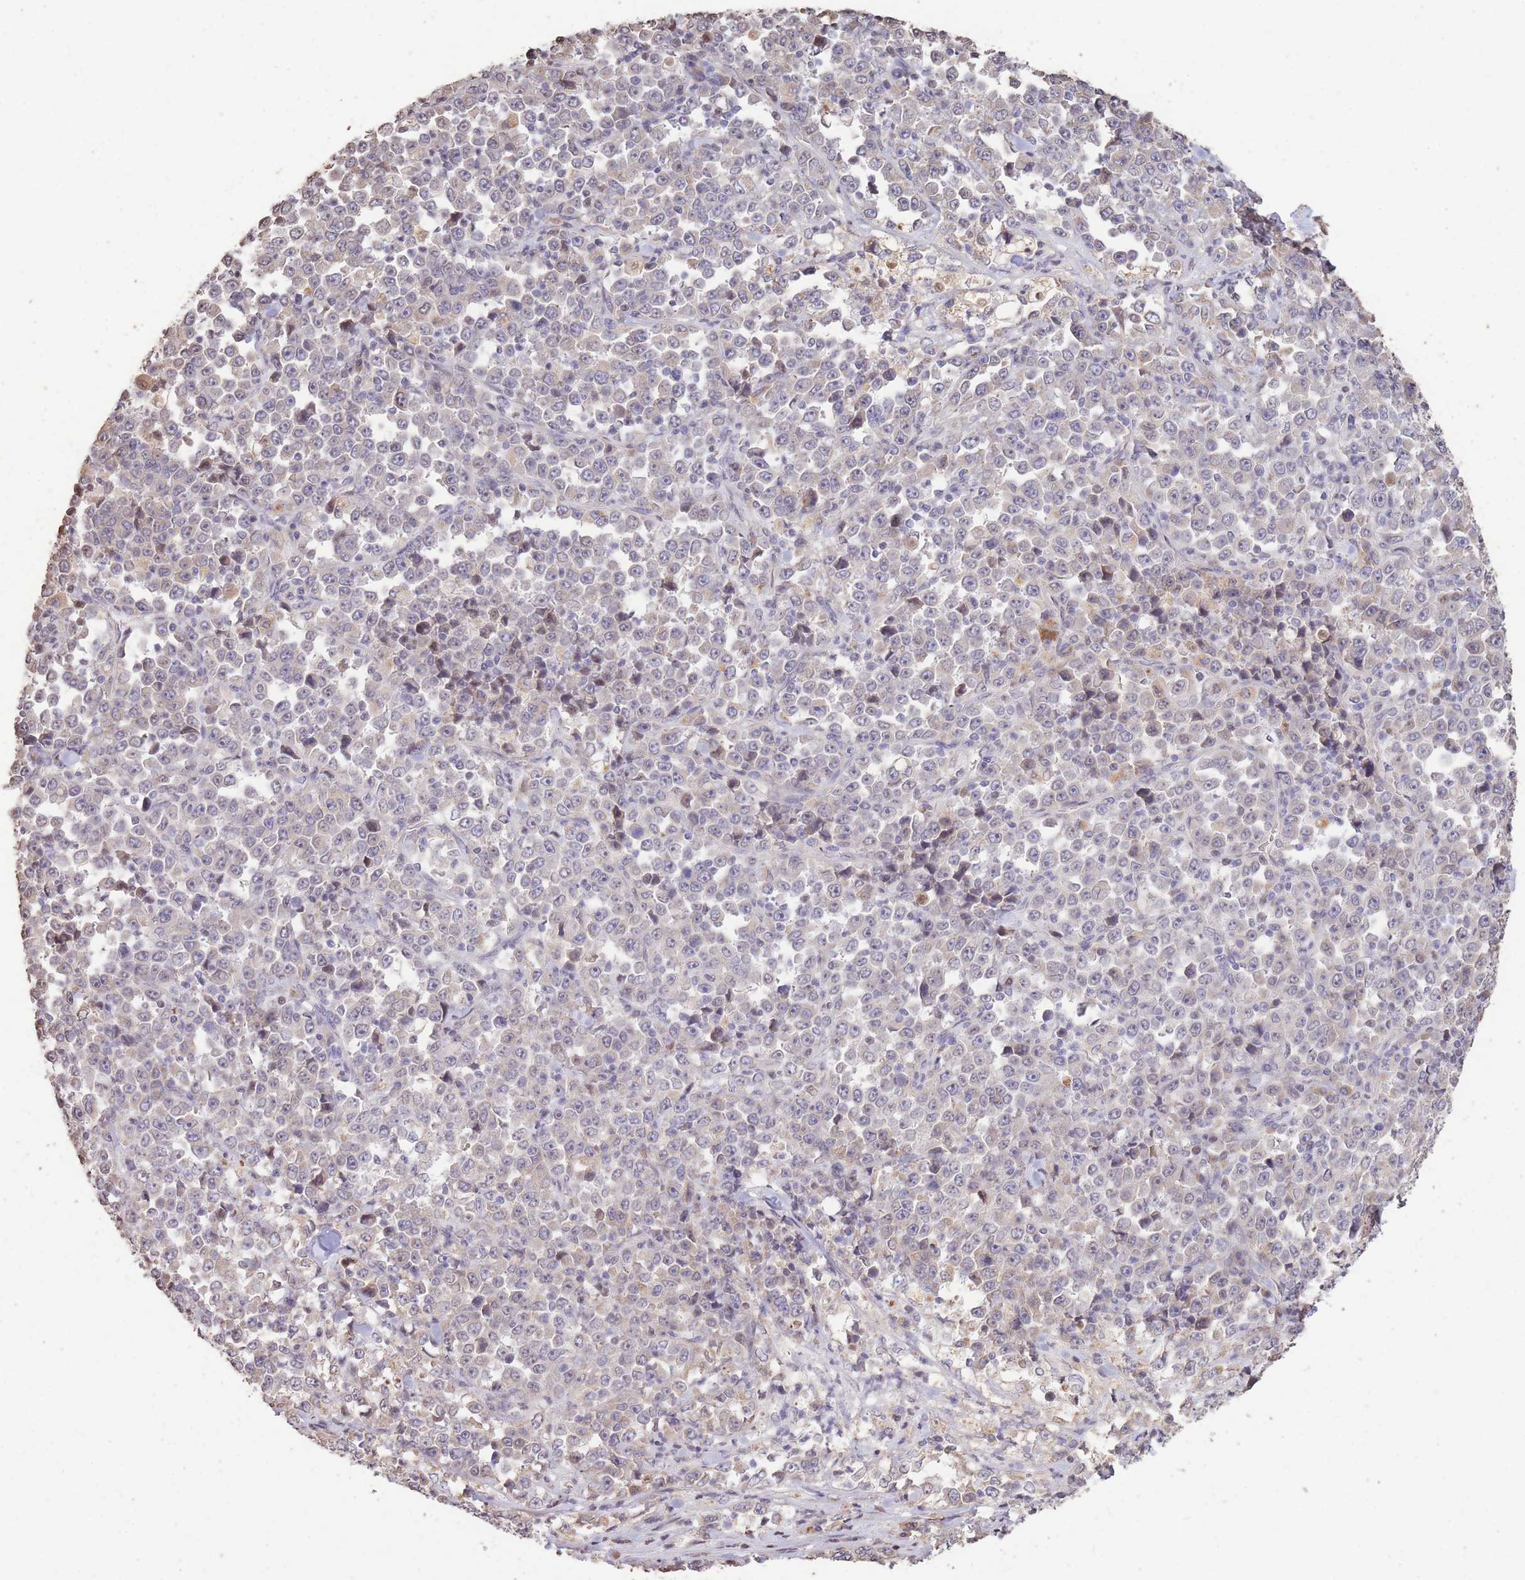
{"staining": {"intensity": "weak", "quantity": "<25%", "location": "cytoplasmic/membranous"}, "tissue": "stomach cancer", "cell_type": "Tumor cells", "image_type": "cancer", "snomed": [{"axis": "morphology", "description": "Normal tissue, NOS"}, {"axis": "morphology", "description": "Adenocarcinoma, NOS"}, {"axis": "topography", "description": "Stomach, upper"}, {"axis": "topography", "description": "Stomach"}], "caption": "This image is of stomach cancer stained with immunohistochemistry (IHC) to label a protein in brown with the nuclei are counter-stained blue. There is no positivity in tumor cells.", "gene": "RGS14", "patient": {"sex": "male", "age": 59}}